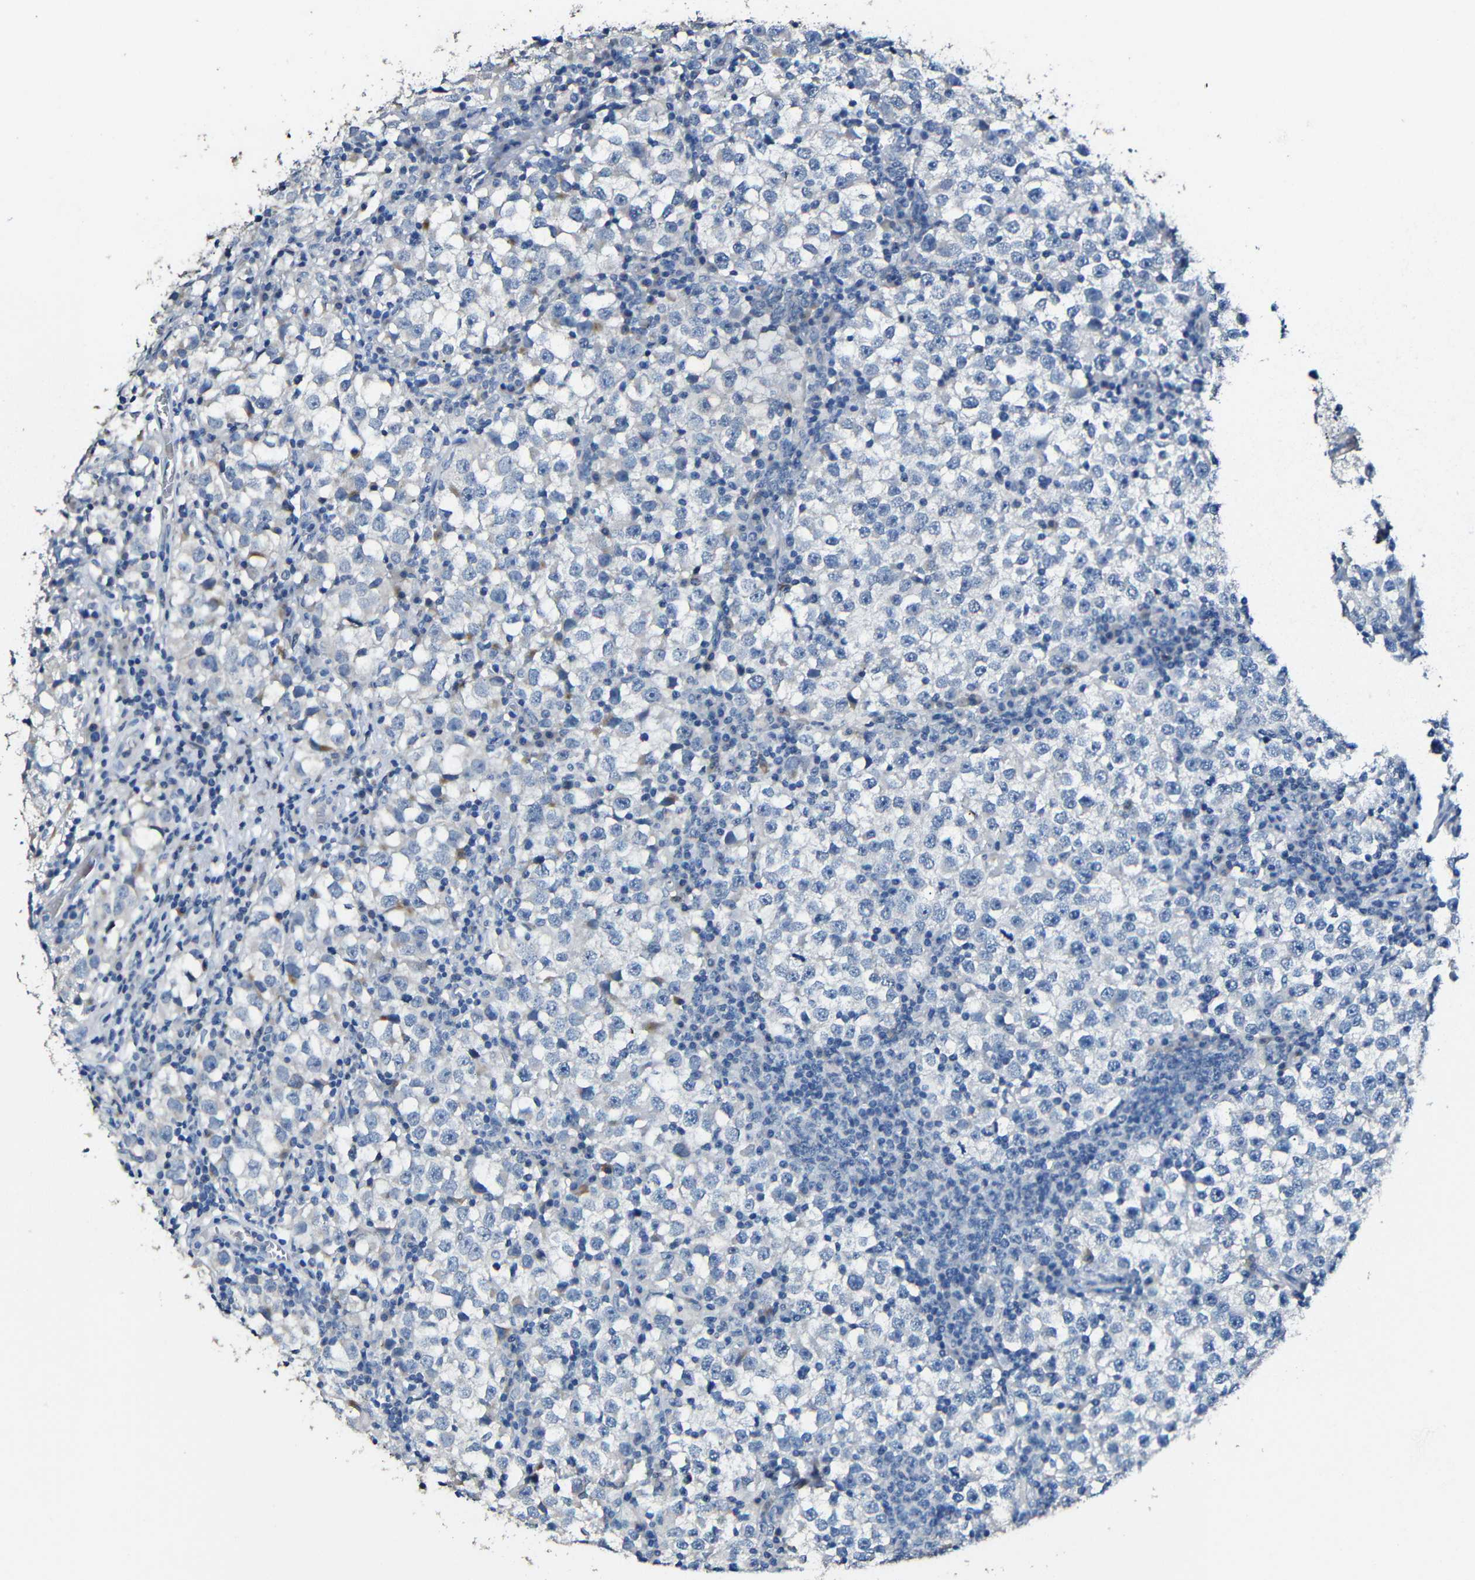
{"staining": {"intensity": "negative", "quantity": "none", "location": "none"}, "tissue": "testis cancer", "cell_type": "Tumor cells", "image_type": "cancer", "snomed": [{"axis": "morphology", "description": "Seminoma, NOS"}, {"axis": "topography", "description": "Testis"}], "caption": "DAB (3,3'-diaminobenzidine) immunohistochemical staining of human testis seminoma displays no significant expression in tumor cells.", "gene": "ACKR2", "patient": {"sex": "male", "age": 65}}